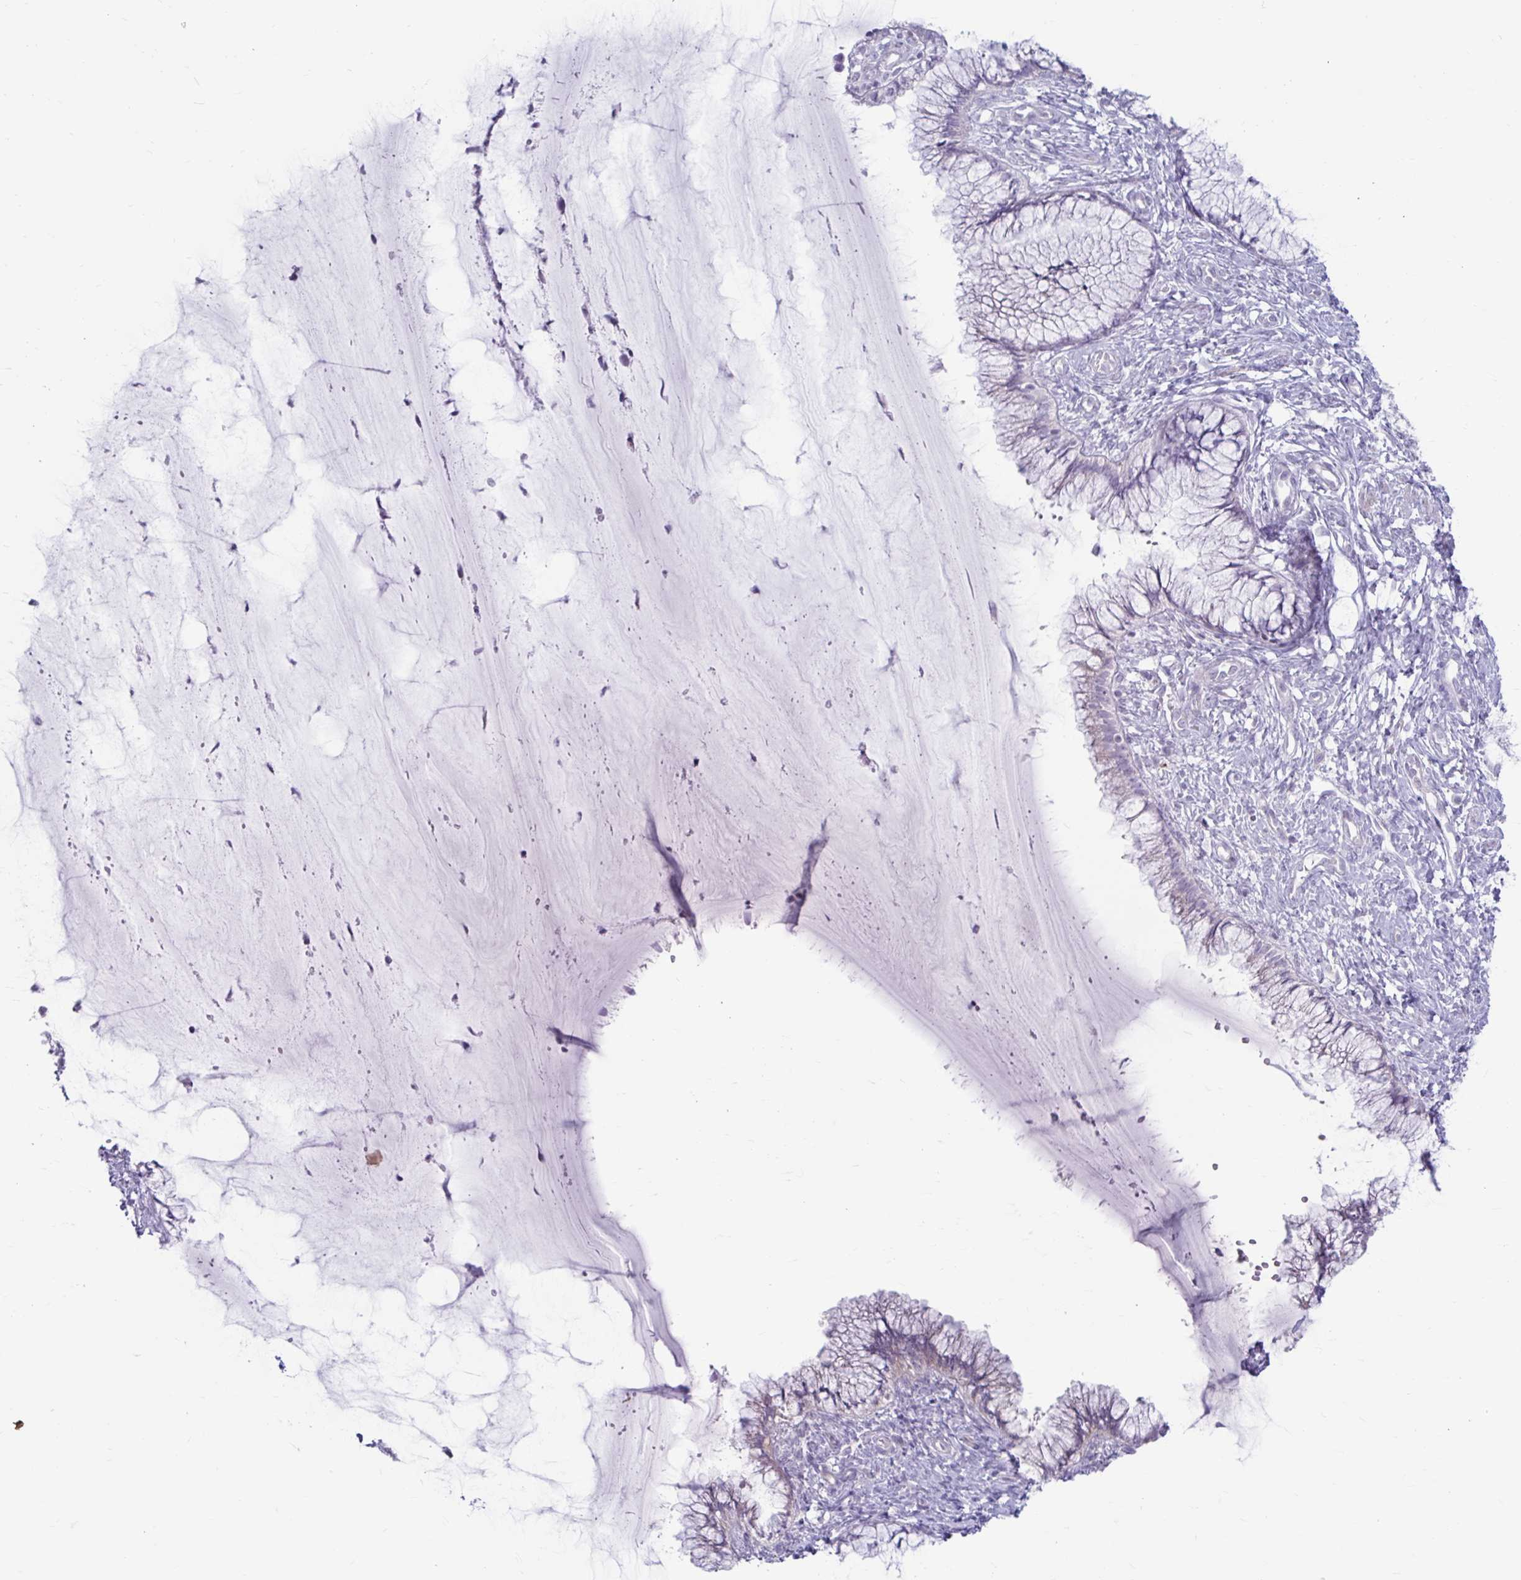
{"staining": {"intensity": "negative", "quantity": "none", "location": "none"}, "tissue": "cervix", "cell_type": "Glandular cells", "image_type": "normal", "snomed": [{"axis": "morphology", "description": "Normal tissue, NOS"}, {"axis": "topography", "description": "Cervix"}], "caption": "This is an immunohistochemistry (IHC) photomicrograph of unremarkable human cervix. There is no positivity in glandular cells.", "gene": "MSMO1", "patient": {"sex": "female", "age": 37}}